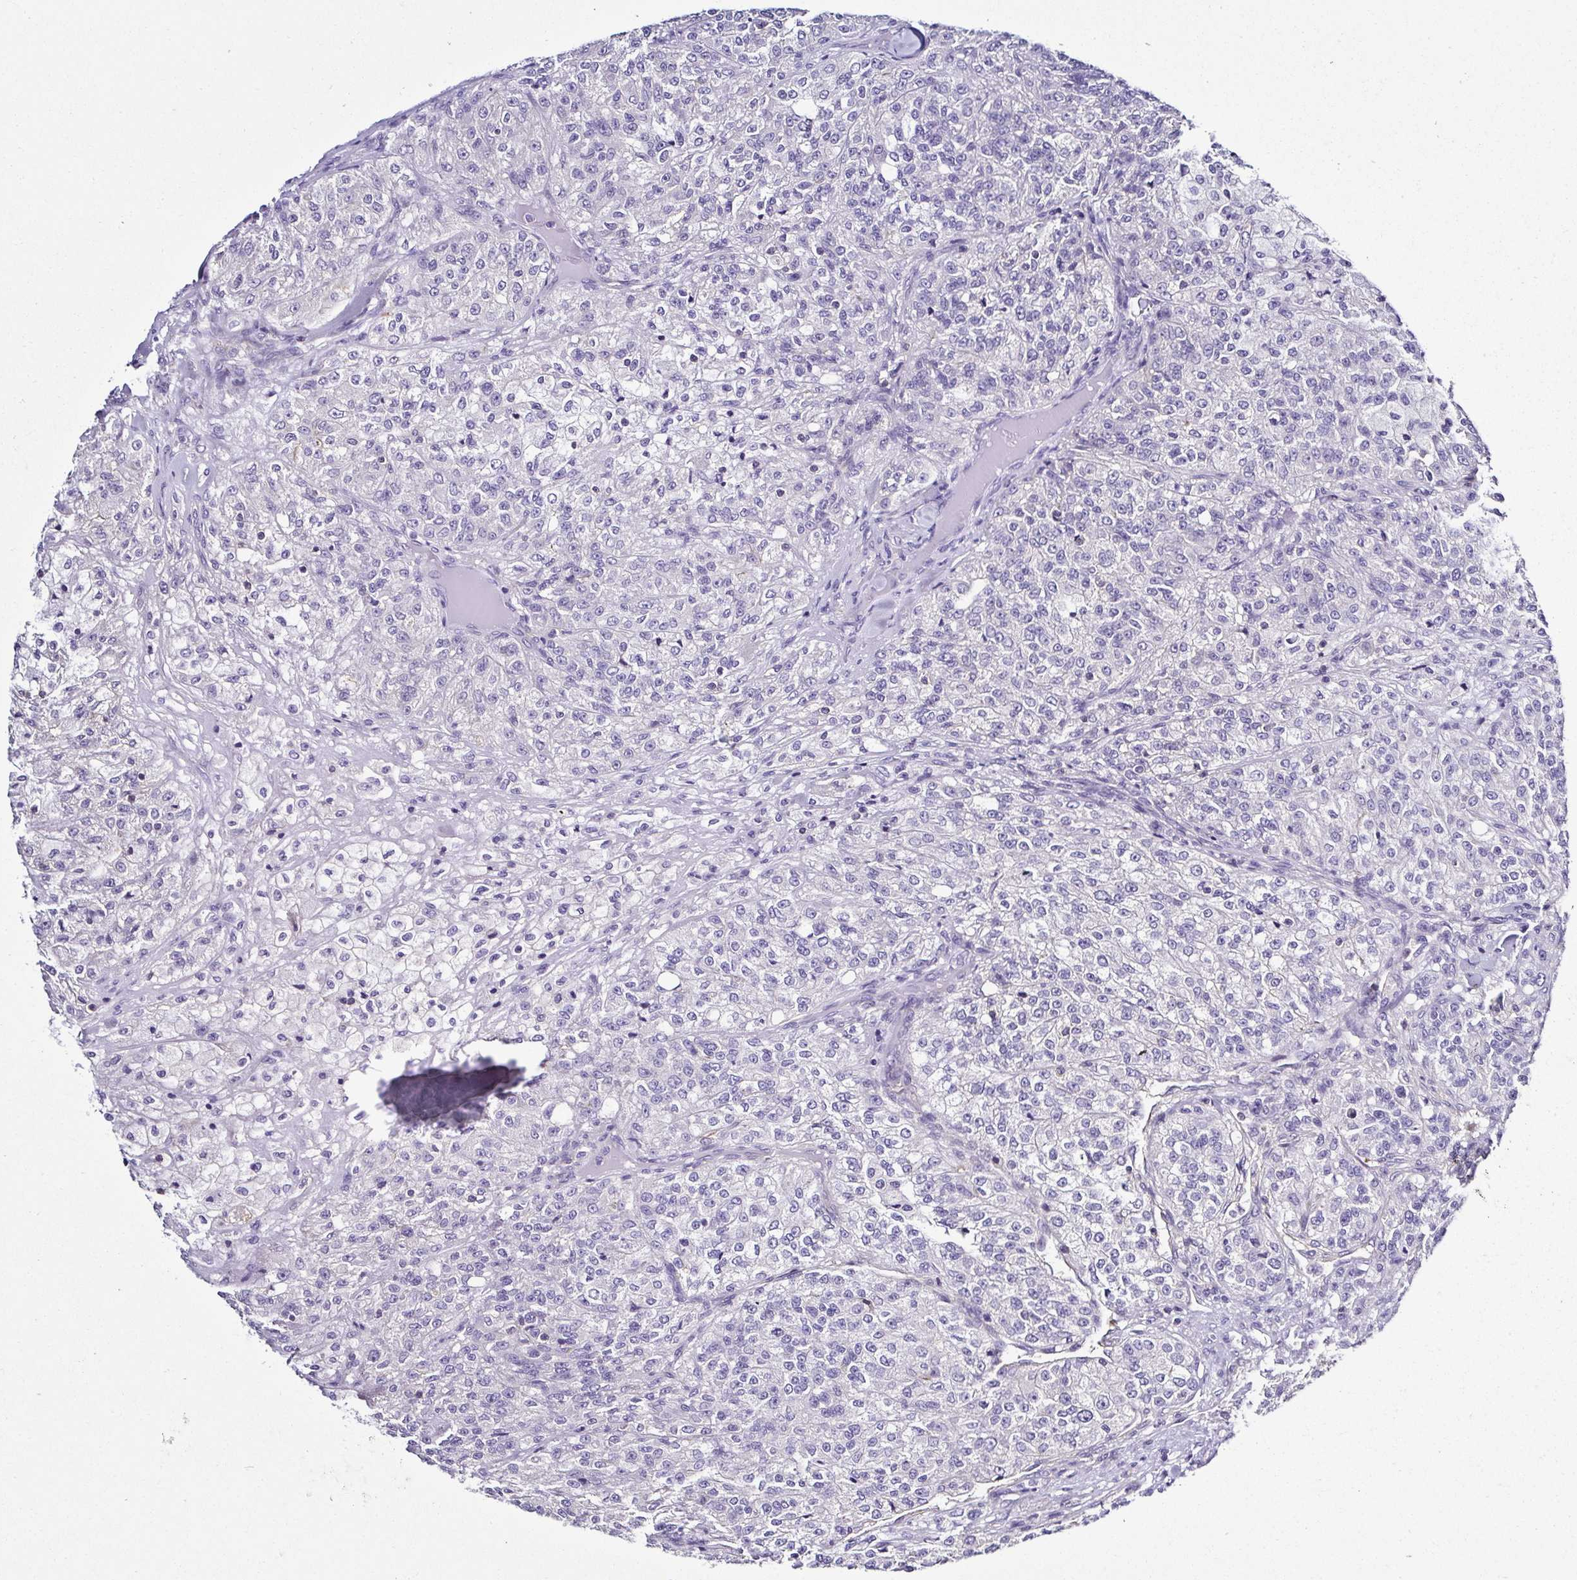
{"staining": {"intensity": "negative", "quantity": "none", "location": "none"}, "tissue": "renal cancer", "cell_type": "Tumor cells", "image_type": "cancer", "snomed": [{"axis": "morphology", "description": "Adenocarcinoma, NOS"}, {"axis": "topography", "description": "Kidney"}], "caption": "Immunohistochemical staining of human renal cancer displays no significant staining in tumor cells. The staining was performed using DAB (3,3'-diaminobenzidine) to visualize the protein expression in brown, while the nuclei were stained in blue with hematoxylin (Magnification: 20x).", "gene": "TNNT2", "patient": {"sex": "female", "age": 63}}